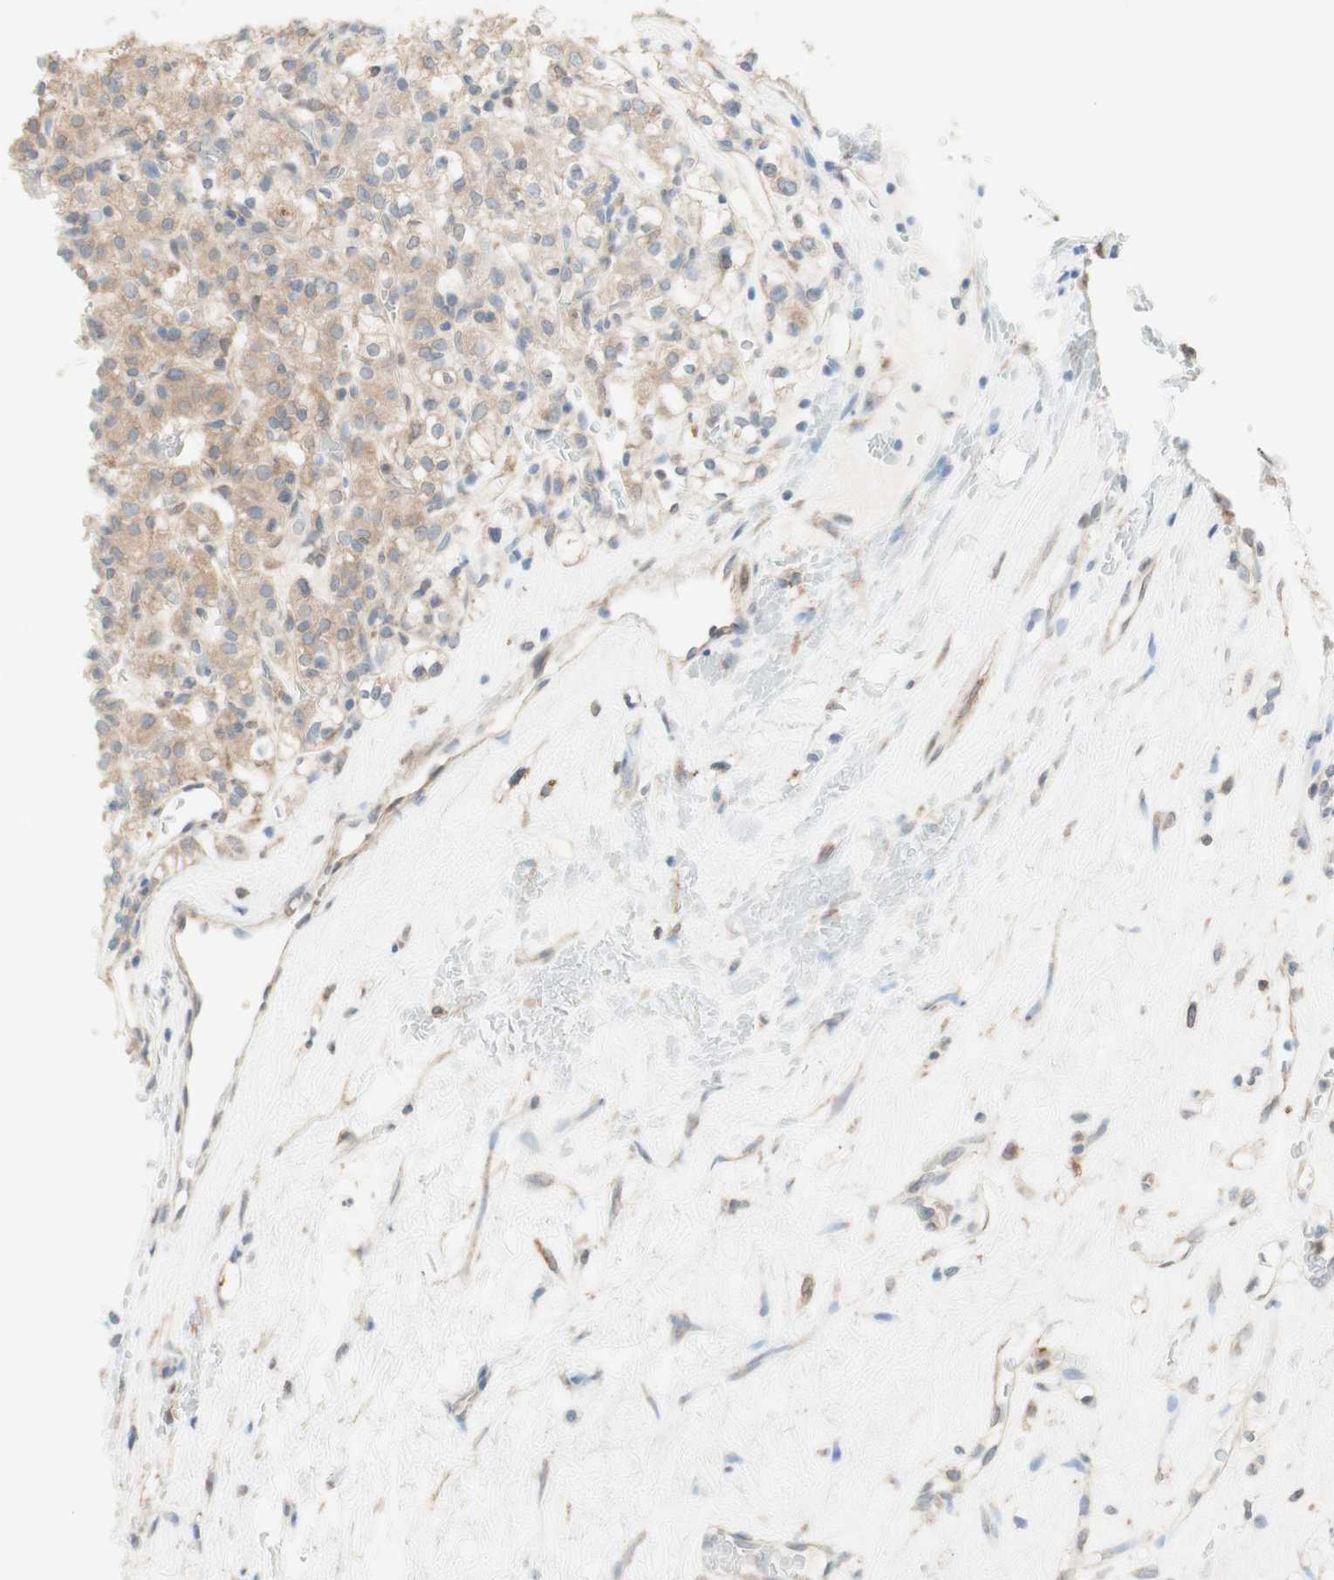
{"staining": {"intensity": "weak", "quantity": ">75%", "location": "cytoplasmic/membranous"}, "tissue": "renal cancer", "cell_type": "Tumor cells", "image_type": "cancer", "snomed": [{"axis": "morphology", "description": "Normal tissue, NOS"}, {"axis": "morphology", "description": "Adenocarcinoma, NOS"}, {"axis": "topography", "description": "Kidney"}], "caption": "Tumor cells exhibit low levels of weak cytoplasmic/membranous staining in approximately >75% of cells in adenocarcinoma (renal). (DAB (3,3'-diaminobenzidine) IHC, brown staining for protein, blue staining for nuclei).", "gene": "COMT", "patient": {"sex": "female", "age": 72}}